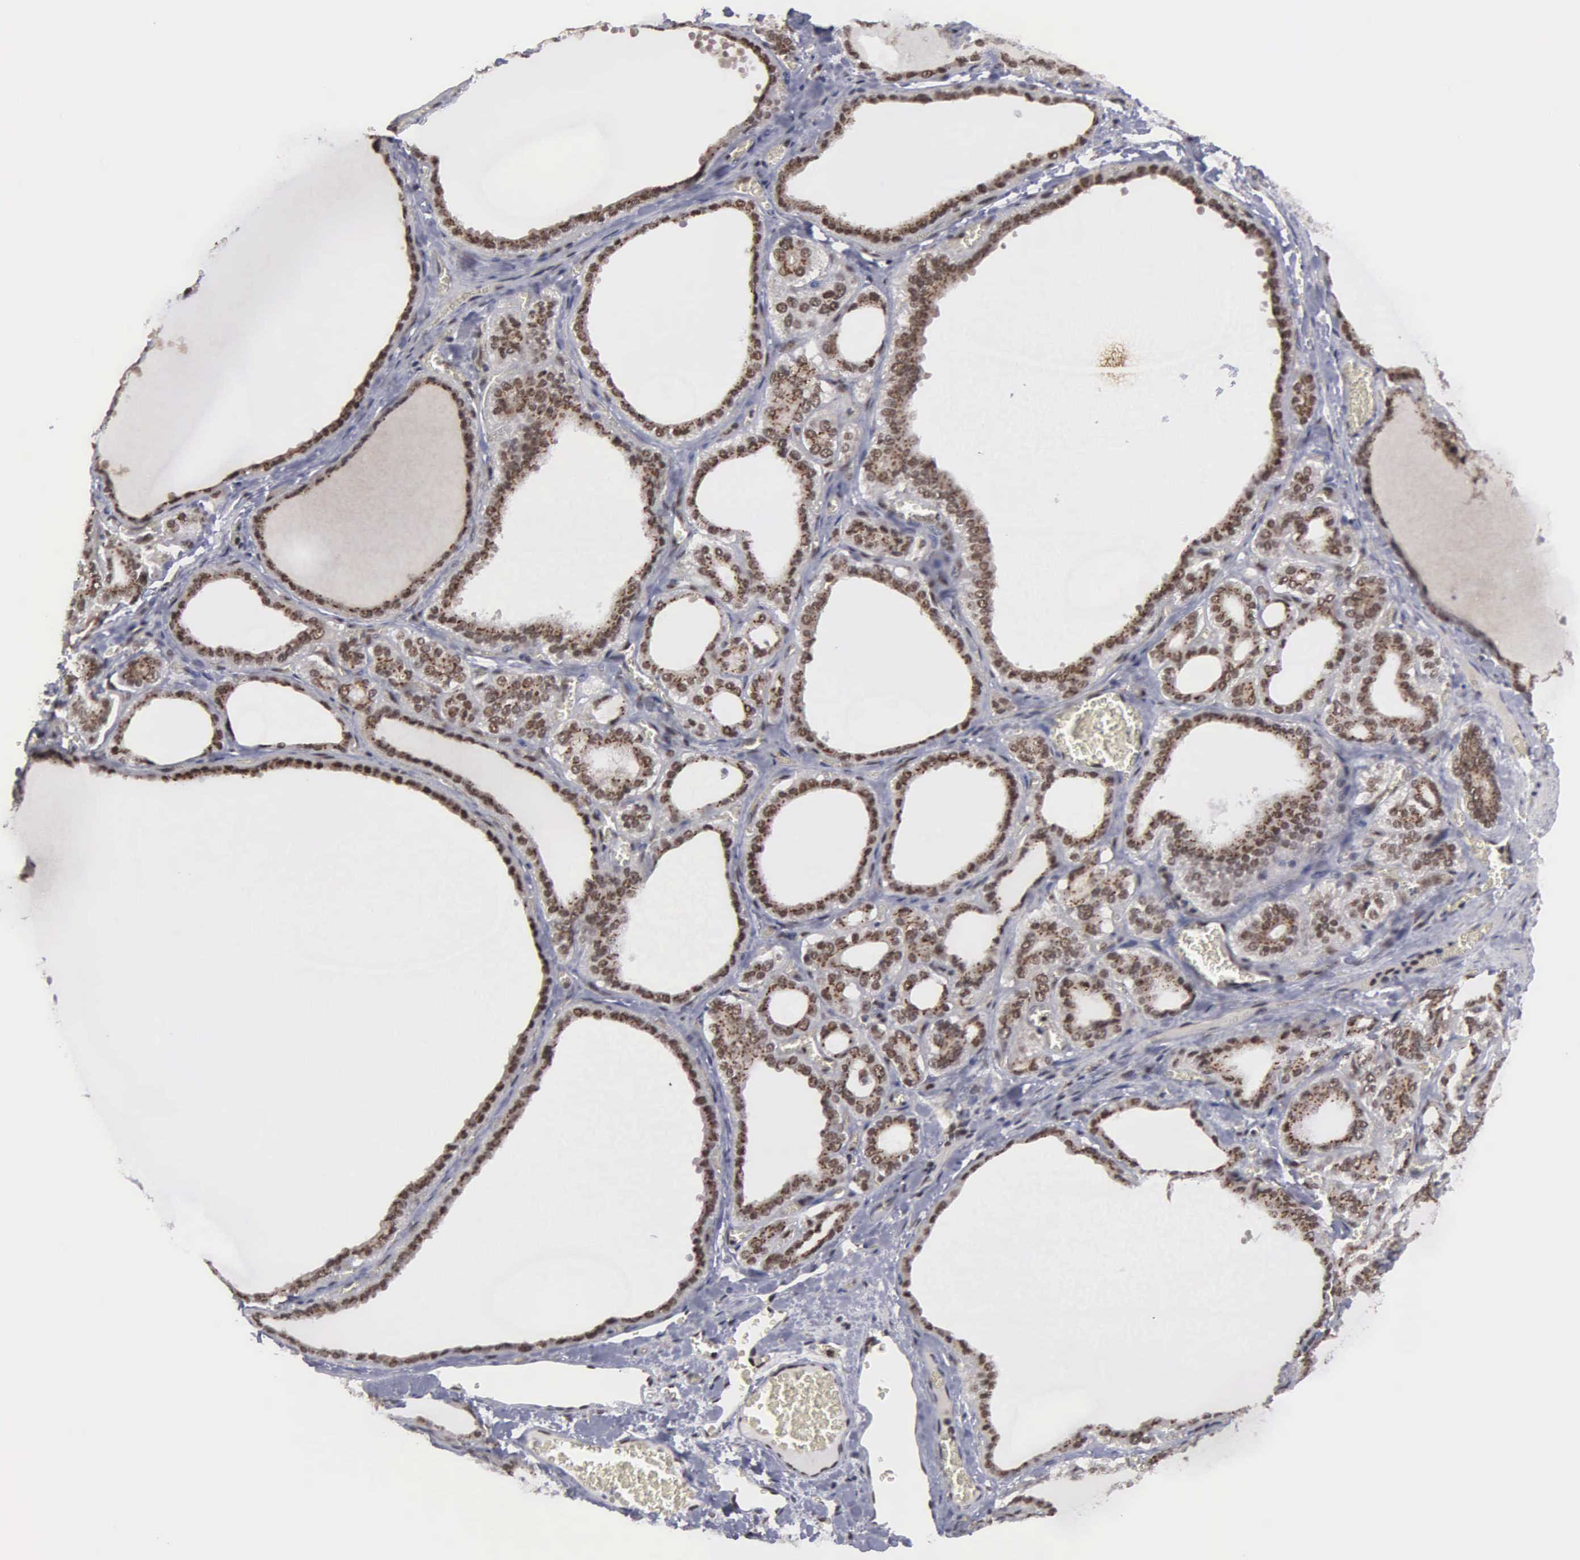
{"staining": {"intensity": "strong", "quantity": ">75%", "location": "cytoplasmic/membranous,nuclear"}, "tissue": "thyroid gland", "cell_type": "Glandular cells", "image_type": "normal", "snomed": [{"axis": "morphology", "description": "Normal tissue, NOS"}, {"axis": "topography", "description": "Thyroid gland"}], "caption": "Protein expression analysis of benign thyroid gland displays strong cytoplasmic/membranous,nuclear staining in approximately >75% of glandular cells. Nuclei are stained in blue.", "gene": "GTF2A1", "patient": {"sex": "female", "age": 55}}